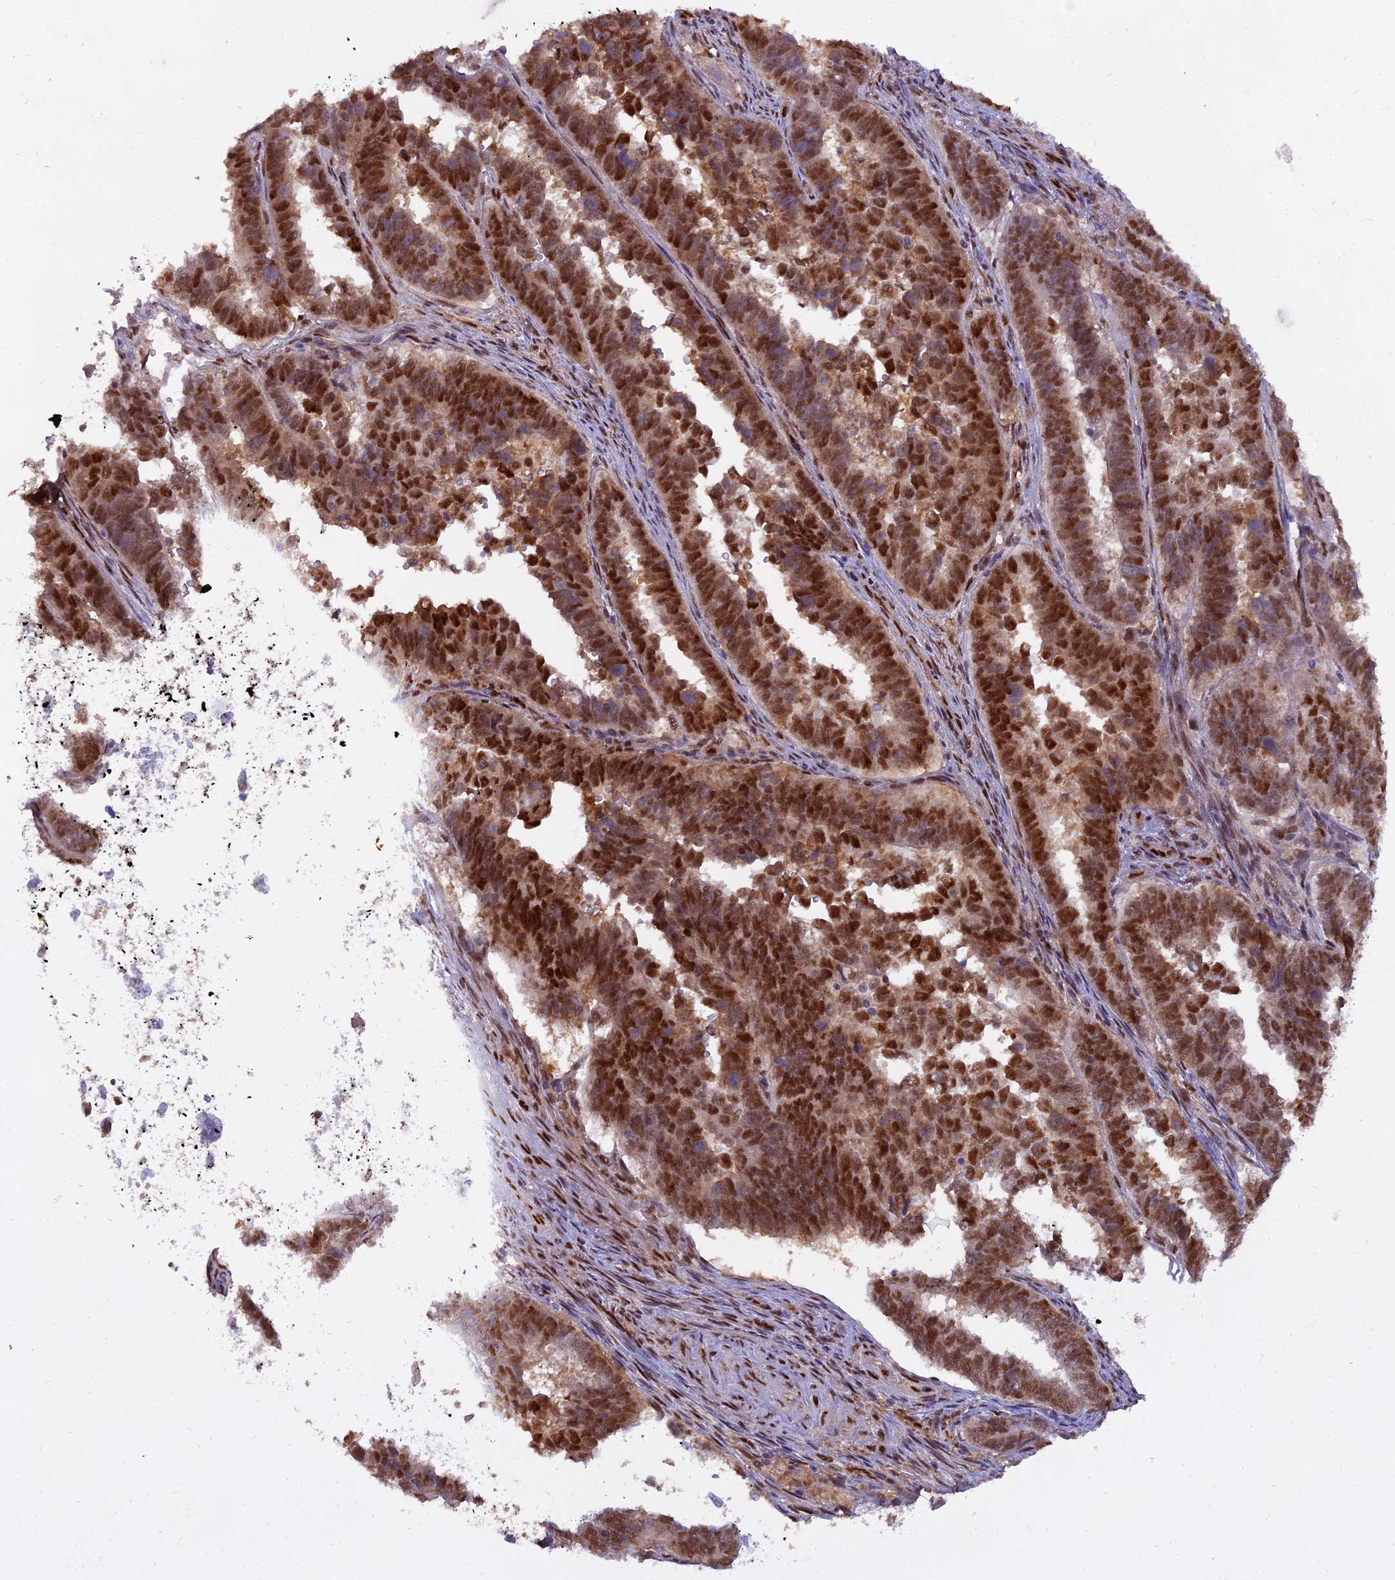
{"staining": {"intensity": "strong", "quantity": ">75%", "location": "nuclear"}, "tissue": "endometrial cancer", "cell_type": "Tumor cells", "image_type": "cancer", "snomed": [{"axis": "morphology", "description": "Adenocarcinoma, NOS"}, {"axis": "topography", "description": "Endometrium"}], "caption": "A high-resolution histopathology image shows immunohistochemistry staining of endometrial cancer, which shows strong nuclear positivity in about >75% of tumor cells.", "gene": "NPEPL1", "patient": {"sex": "female", "age": 75}}